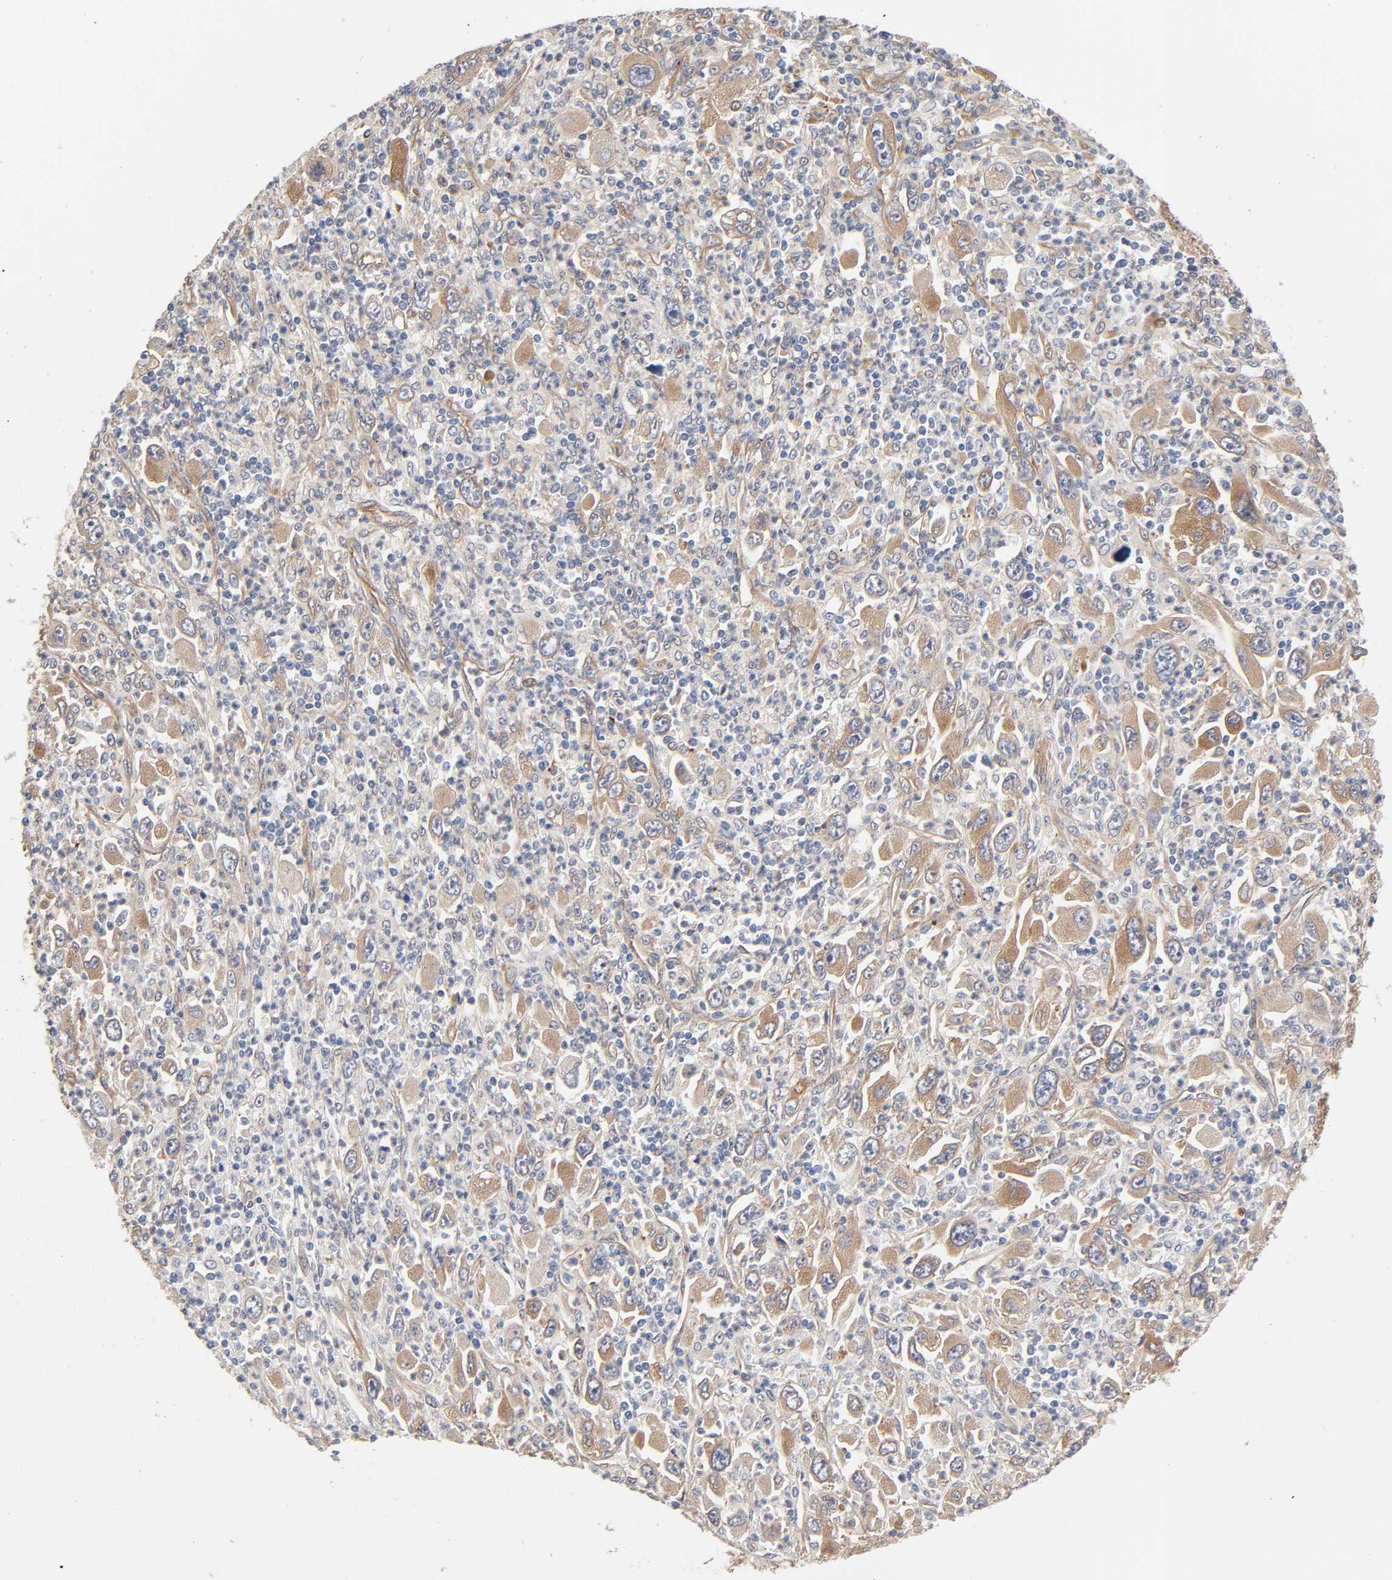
{"staining": {"intensity": "moderate", "quantity": "25%-75%", "location": "cytoplasmic/membranous"}, "tissue": "melanoma", "cell_type": "Tumor cells", "image_type": "cancer", "snomed": [{"axis": "morphology", "description": "Malignant melanoma, Metastatic site"}, {"axis": "topography", "description": "Skin"}], "caption": "Immunohistochemistry (IHC) micrograph of melanoma stained for a protein (brown), which shows medium levels of moderate cytoplasmic/membranous staining in about 25%-75% of tumor cells.", "gene": "RAB13", "patient": {"sex": "female", "age": 56}}